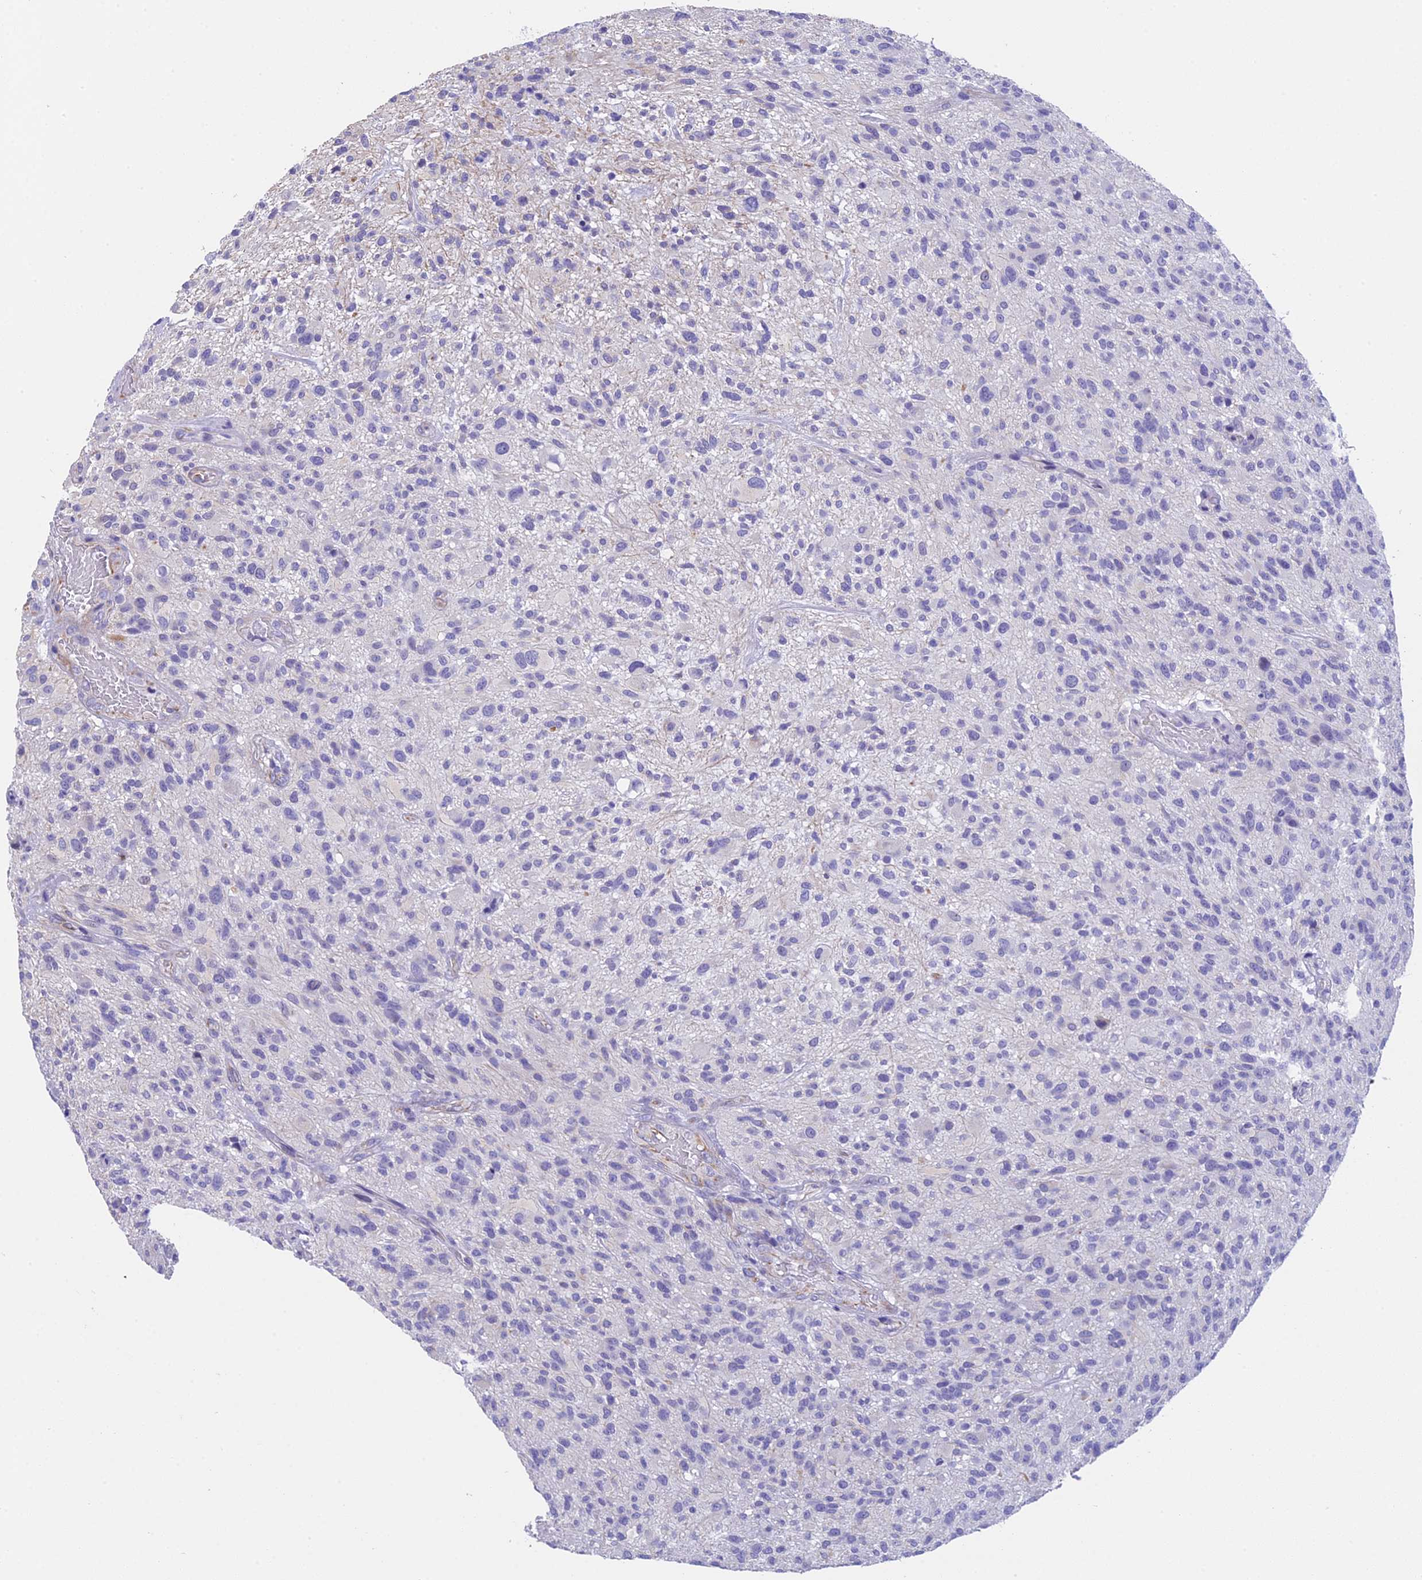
{"staining": {"intensity": "negative", "quantity": "none", "location": "none"}, "tissue": "glioma", "cell_type": "Tumor cells", "image_type": "cancer", "snomed": [{"axis": "morphology", "description": "Glioma, malignant, High grade"}, {"axis": "topography", "description": "Brain"}], "caption": "Immunohistochemistry of high-grade glioma (malignant) exhibits no positivity in tumor cells.", "gene": "TACSTD2", "patient": {"sex": "male", "age": 47}}